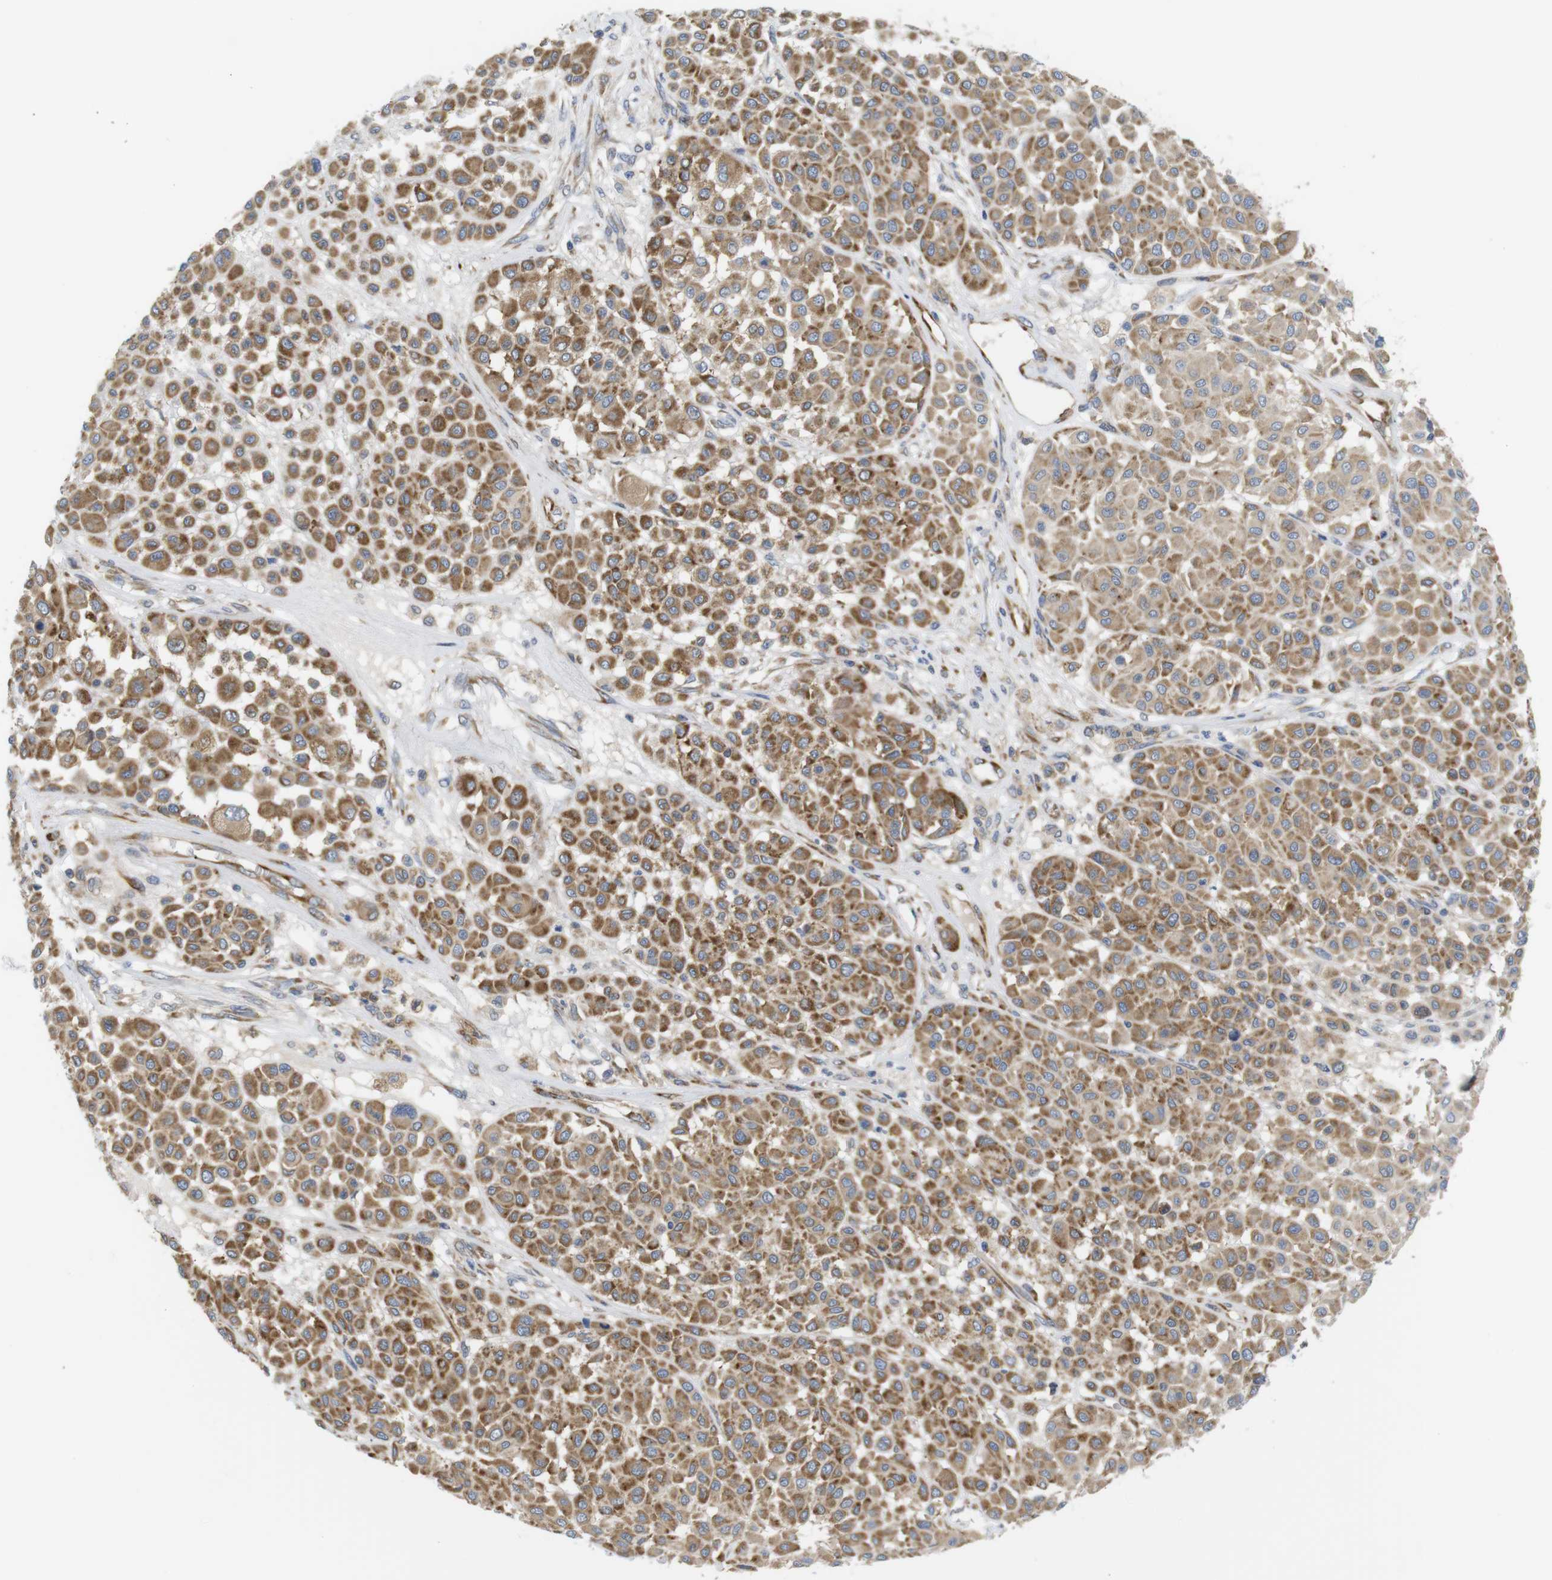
{"staining": {"intensity": "moderate", "quantity": ">75%", "location": "cytoplasmic/membranous"}, "tissue": "melanoma", "cell_type": "Tumor cells", "image_type": "cancer", "snomed": [{"axis": "morphology", "description": "Malignant melanoma, Metastatic site"}, {"axis": "topography", "description": "Soft tissue"}], "caption": "Malignant melanoma (metastatic site) stained for a protein demonstrates moderate cytoplasmic/membranous positivity in tumor cells.", "gene": "PCNX2", "patient": {"sex": "male", "age": 41}}